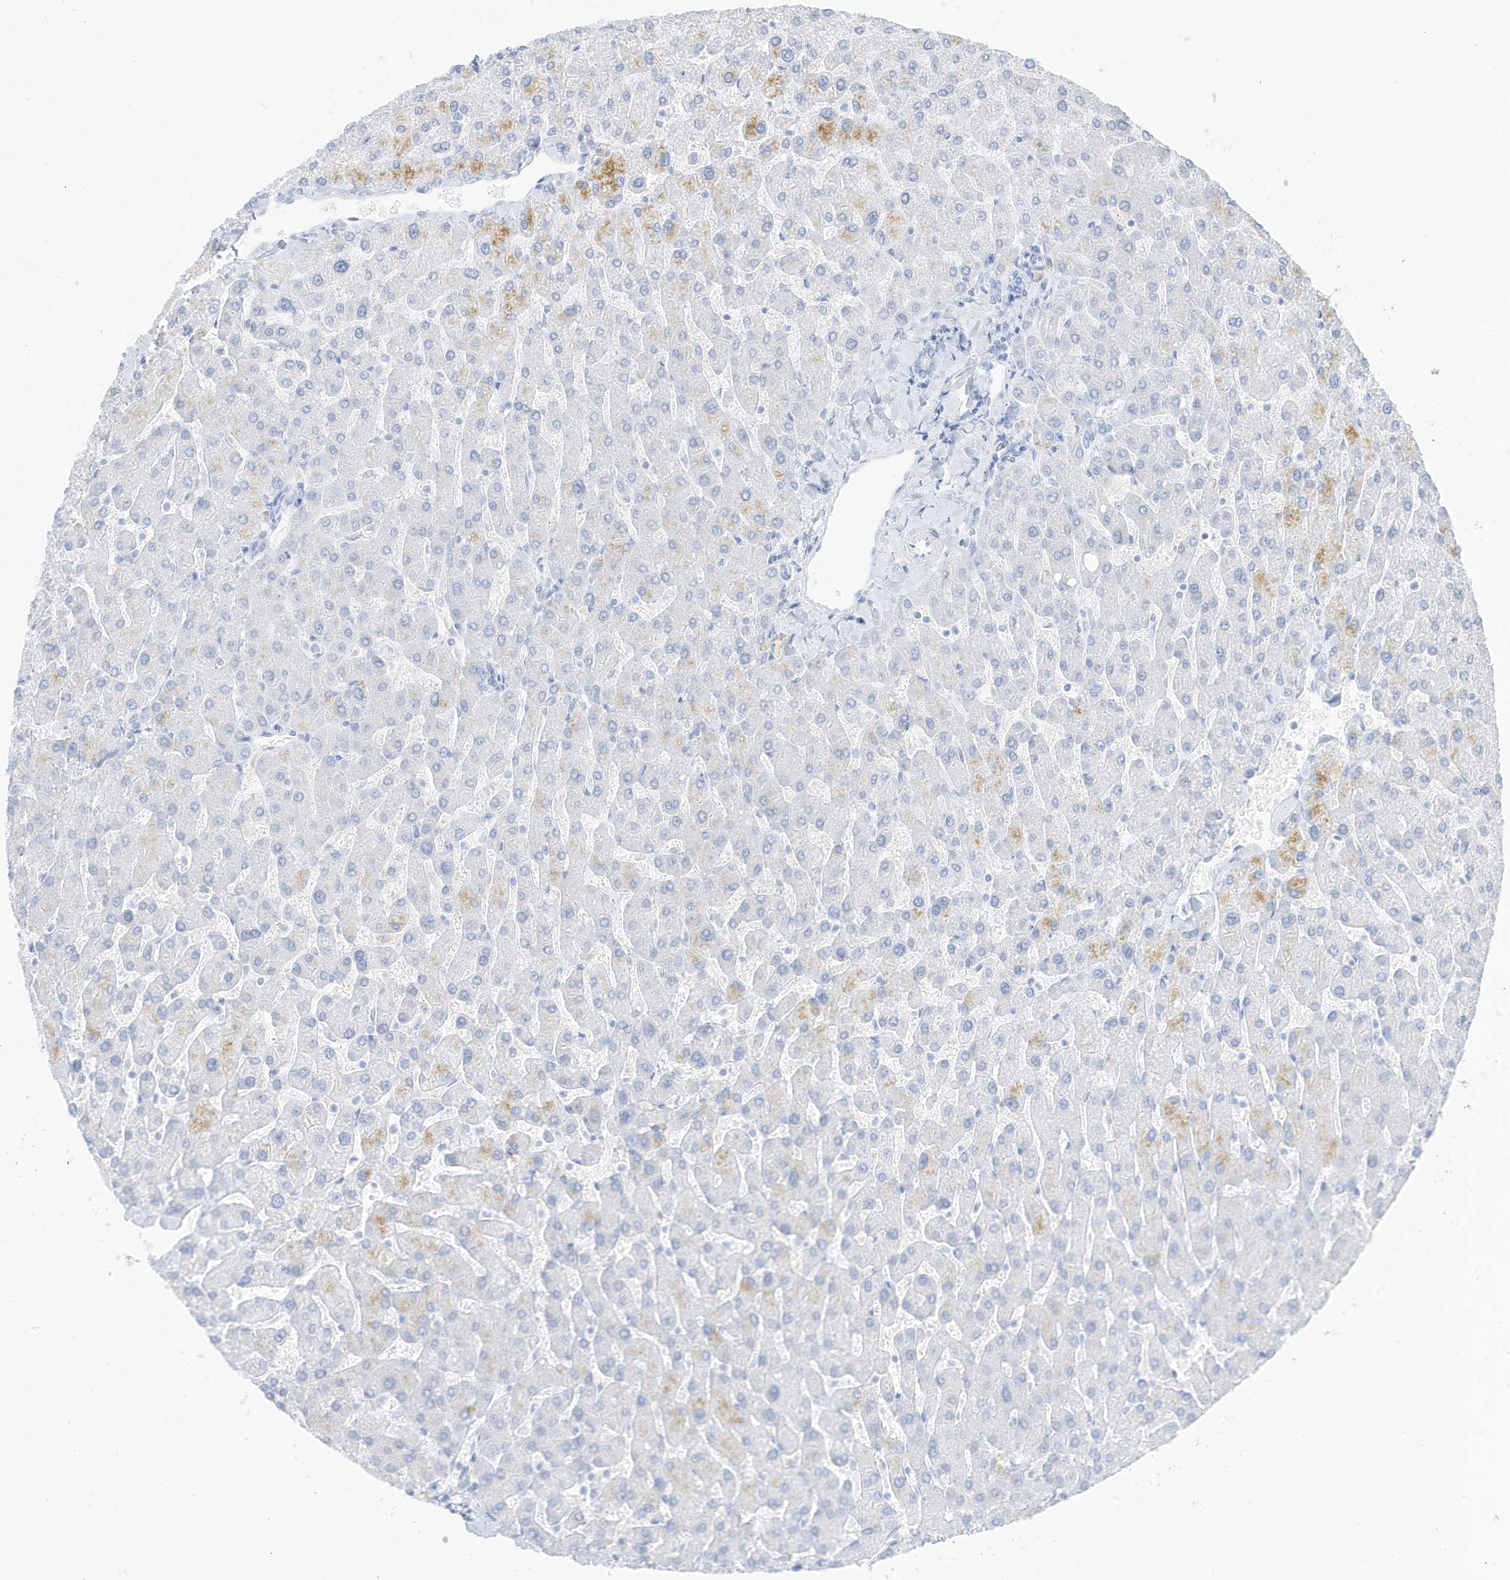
{"staining": {"intensity": "negative", "quantity": "none", "location": "none"}, "tissue": "liver", "cell_type": "Cholangiocytes", "image_type": "normal", "snomed": [{"axis": "morphology", "description": "Normal tissue, NOS"}, {"axis": "topography", "description": "Liver"}], "caption": "IHC of normal liver shows no expression in cholangiocytes. (DAB immunohistochemistry with hematoxylin counter stain).", "gene": "SLC22A13", "patient": {"sex": "male", "age": 55}}